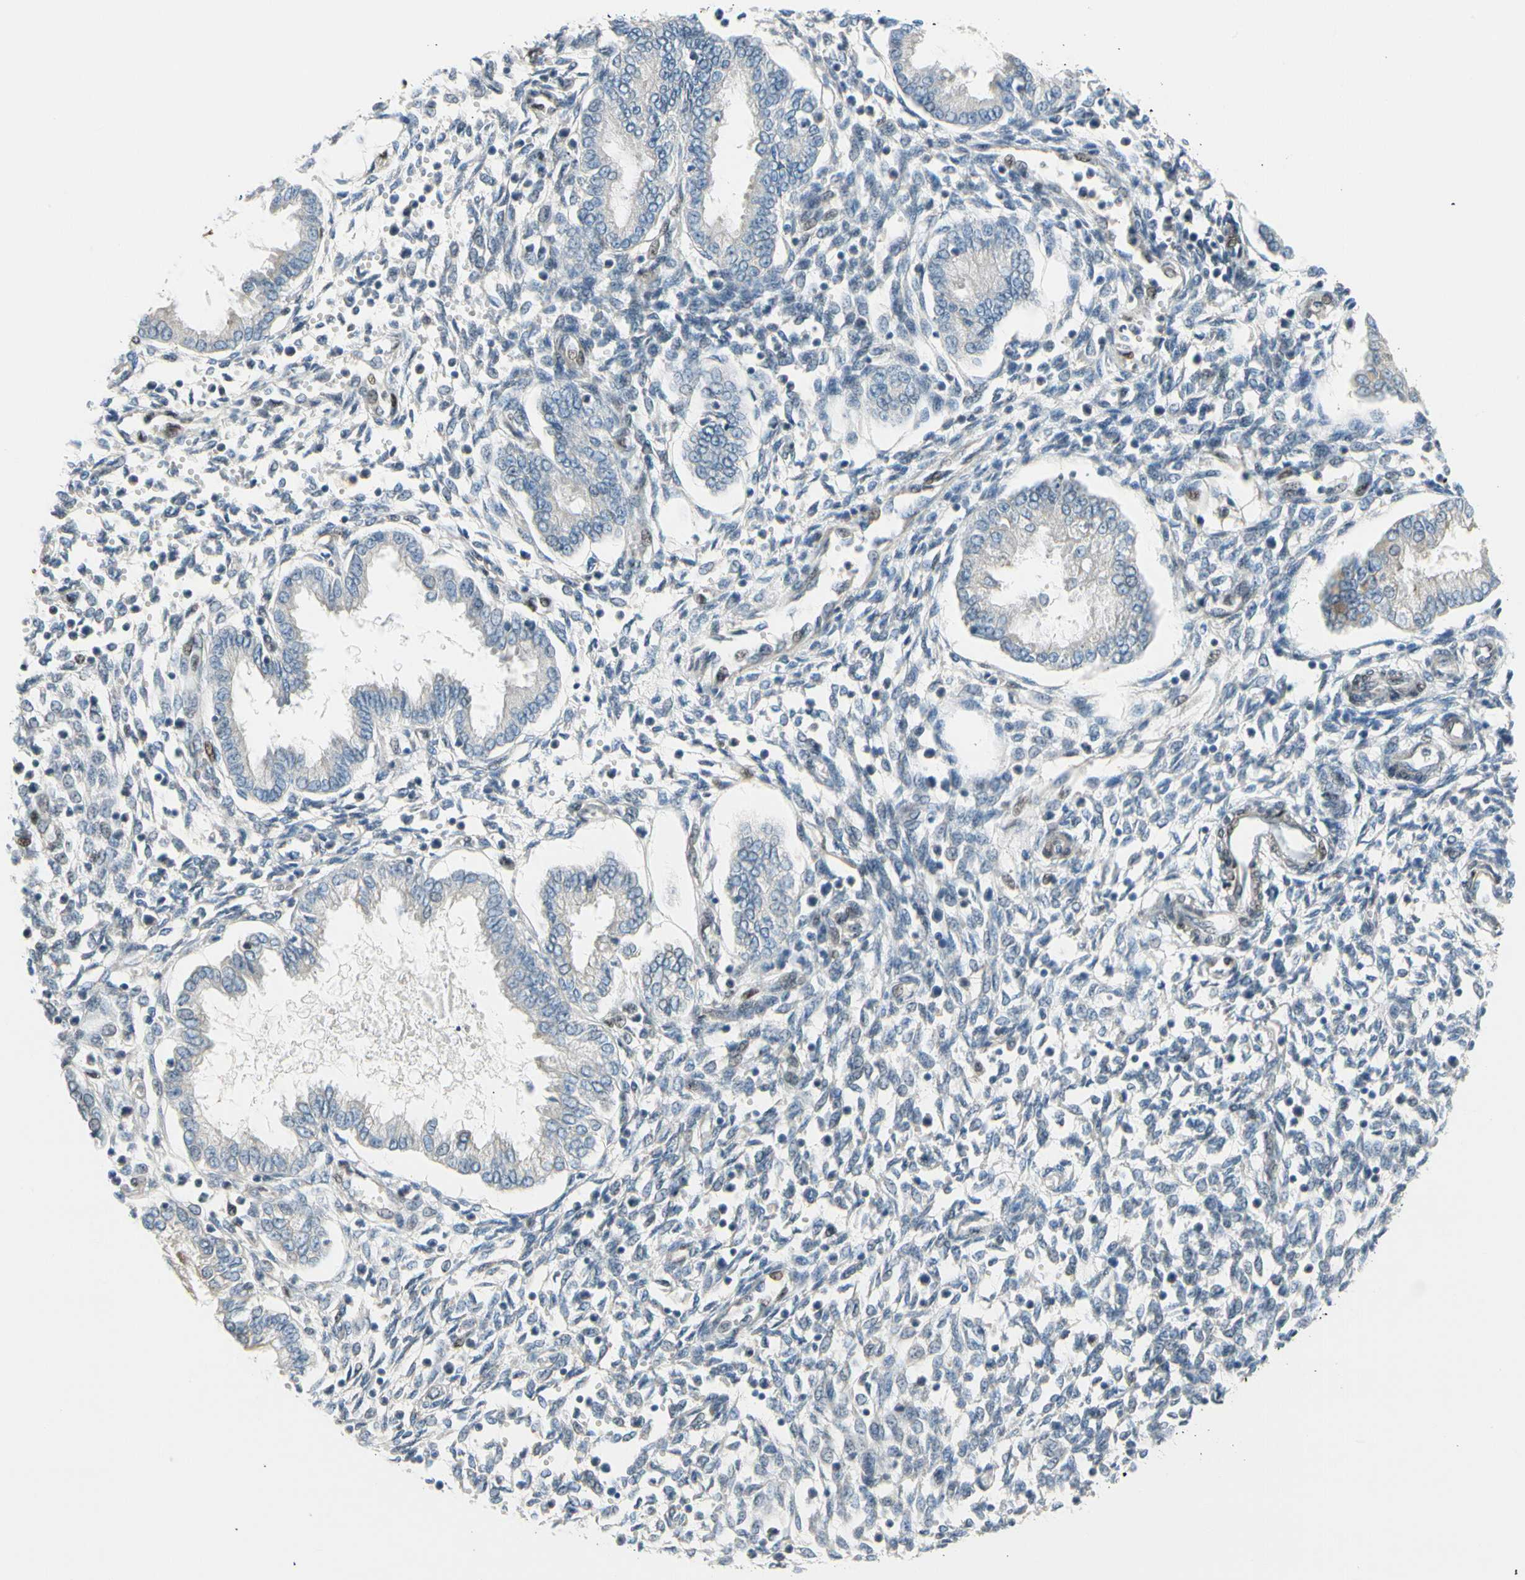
{"staining": {"intensity": "negative", "quantity": "none", "location": "none"}, "tissue": "endometrium", "cell_type": "Cells in endometrial stroma", "image_type": "normal", "snomed": [{"axis": "morphology", "description": "Normal tissue, NOS"}, {"axis": "topography", "description": "Endometrium"}], "caption": "Immunohistochemical staining of unremarkable human endometrium demonstrates no significant positivity in cells in endometrial stroma.", "gene": "CFAP36", "patient": {"sex": "female", "age": 33}}